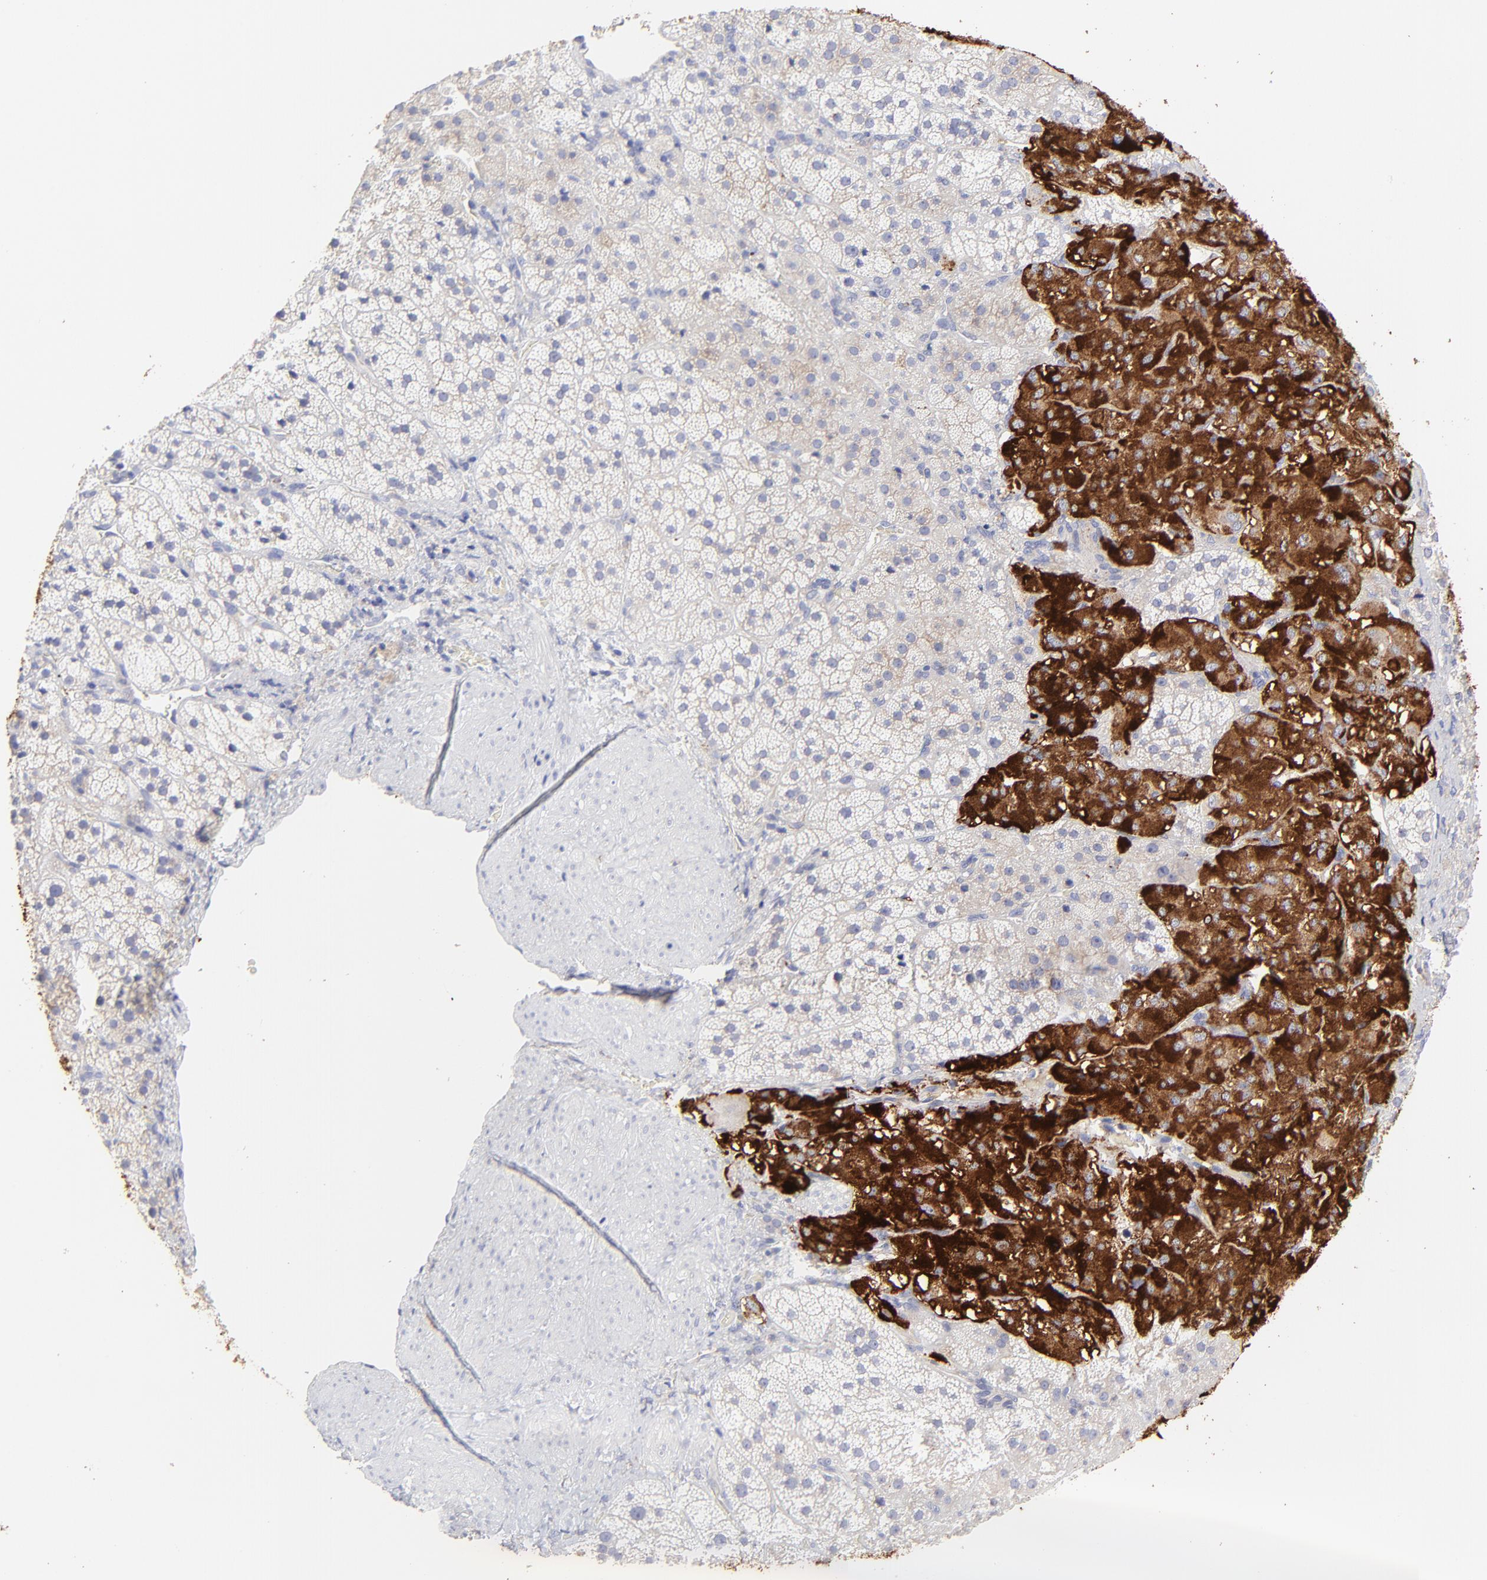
{"staining": {"intensity": "strong", "quantity": "<25%", "location": "cytoplasmic/membranous"}, "tissue": "adrenal gland", "cell_type": "Glandular cells", "image_type": "normal", "snomed": [{"axis": "morphology", "description": "Normal tissue, NOS"}, {"axis": "topography", "description": "Adrenal gland"}], "caption": "Brown immunohistochemical staining in unremarkable human adrenal gland displays strong cytoplasmic/membranous staining in approximately <25% of glandular cells.", "gene": "LHFPL1", "patient": {"sex": "female", "age": 44}}